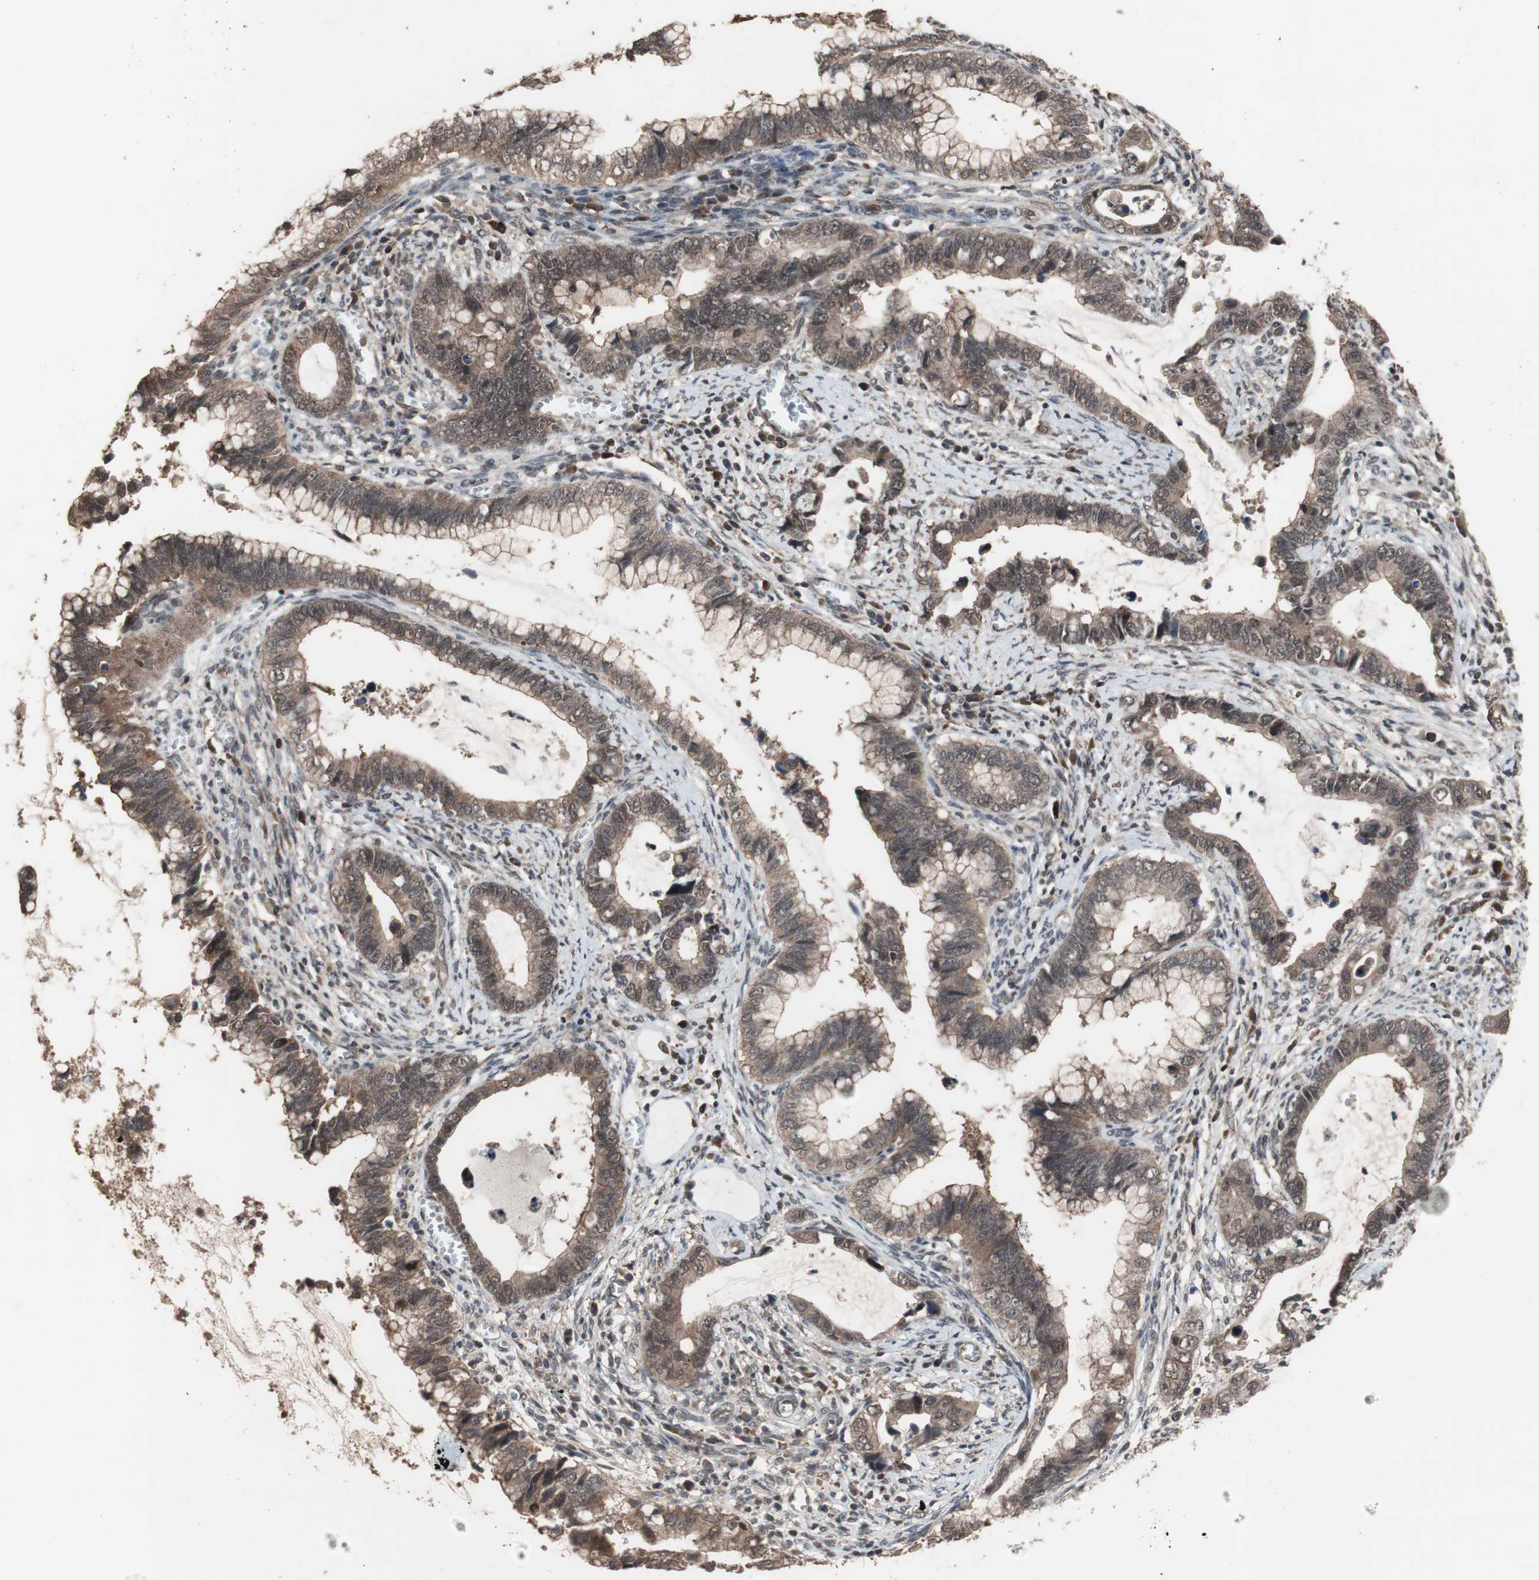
{"staining": {"intensity": "moderate", "quantity": ">75%", "location": "cytoplasmic/membranous"}, "tissue": "cervical cancer", "cell_type": "Tumor cells", "image_type": "cancer", "snomed": [{"axis": "morphology", "description": "Adenocarcinoma, NOS"}, {"axis": "topography", "description": "Cervix"}], "caption": "A brown stain labels moderate cytoplasmic/membranous positivity of a protein in cervical adenocarcinoma tumor cells.", "gene": "KANSL1", "patient": {"sex": "female", "age": 44}}